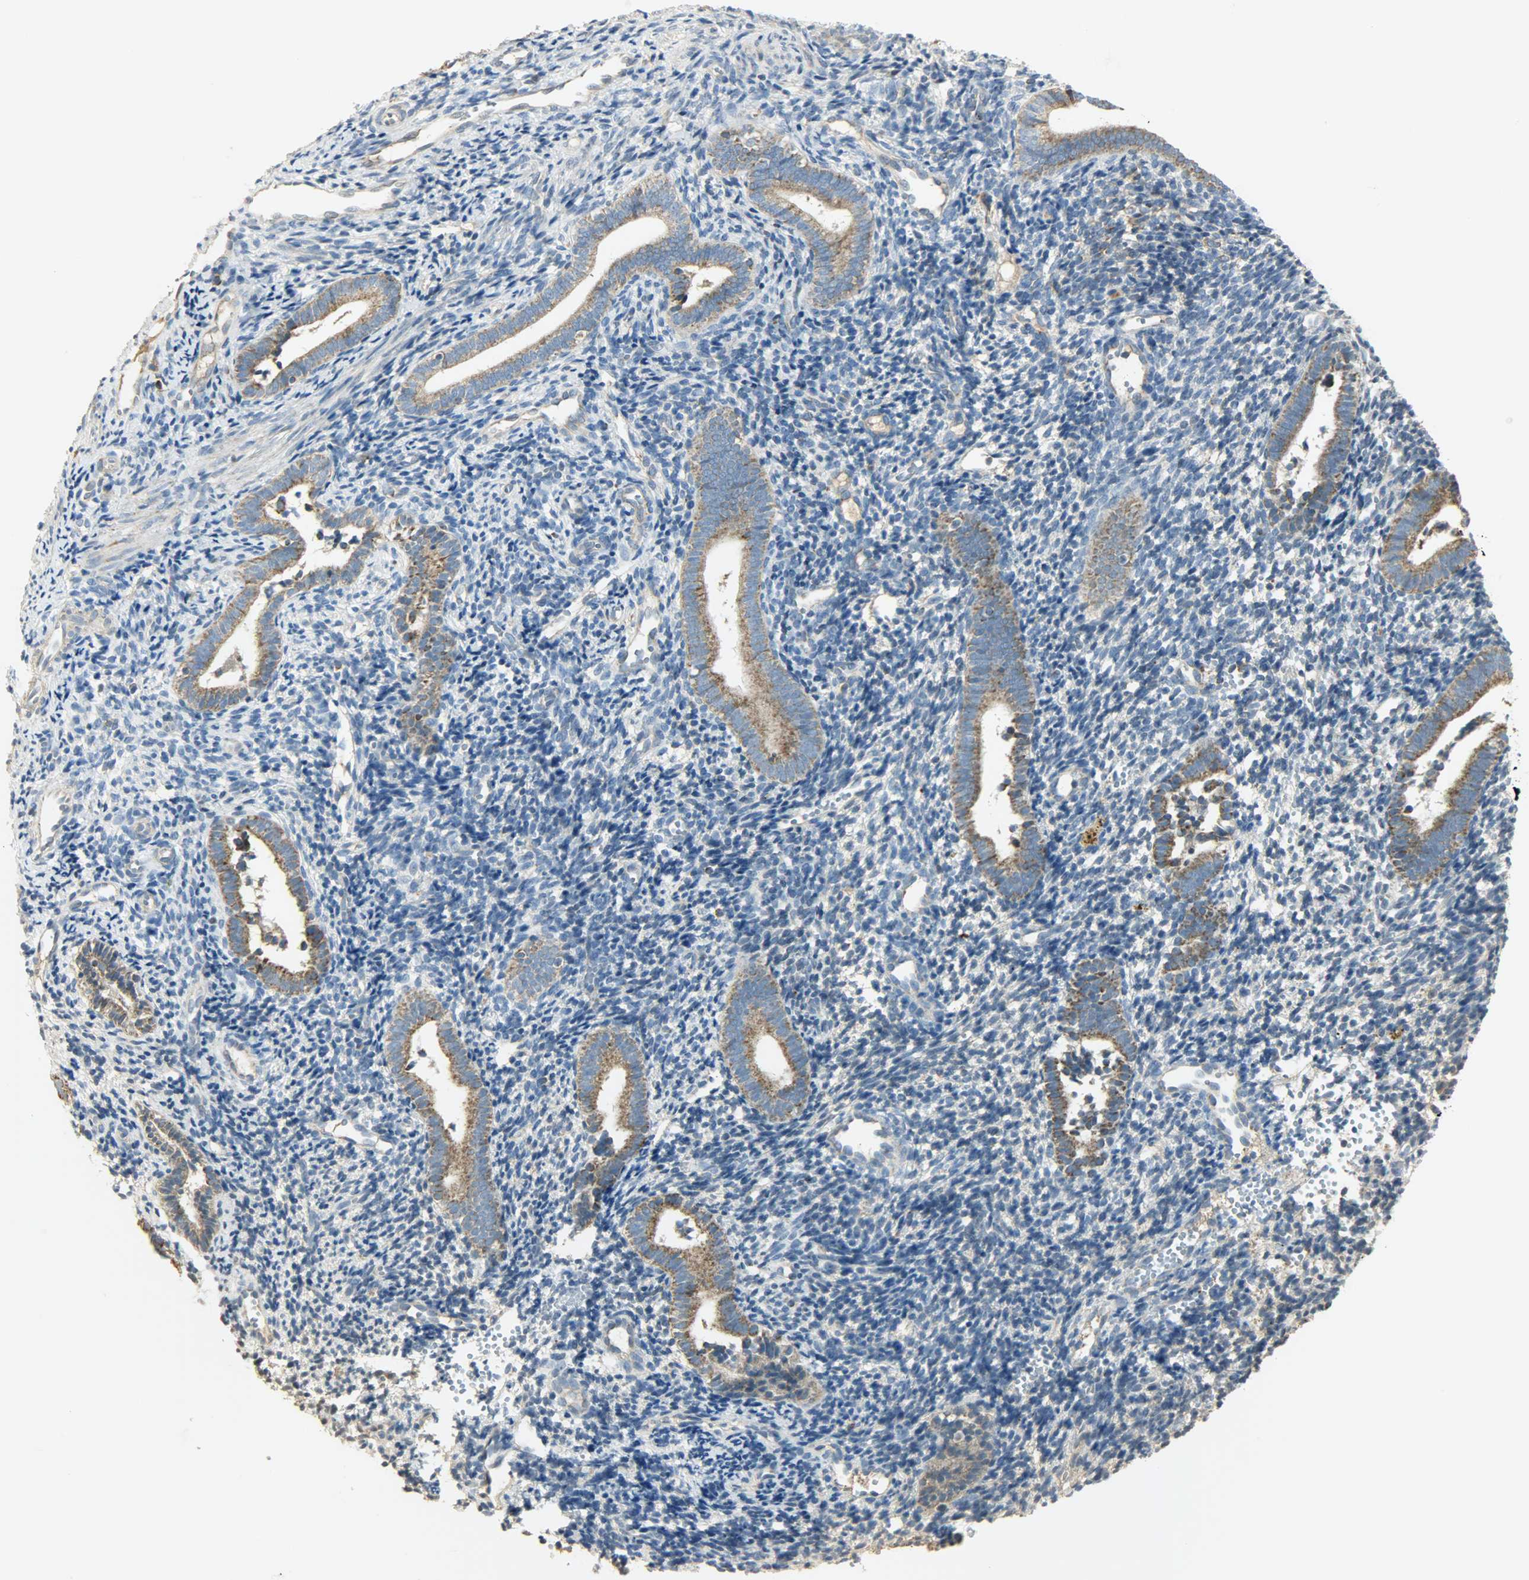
{"staining": {"intensity": "negative", "quantity": "none", "location": "none"}, "tissue": "endometrium", "cell_type": "Cells in endometrial stroma", "image_type": "normal", "snomed": [{"axis": "morphology", "description": "Normal tissue, NOS"}, {"axis": "topography", "description": "Uterus"}, {"axis": "topography", "description": "Endometrium"}], "caption": "Immunohistochemistry (IHC) of benign endometrium exhibits no positivity in cells in endometrial stroma.", "gene": "NNT", "patient": {"sex": "female", "age": 33}}